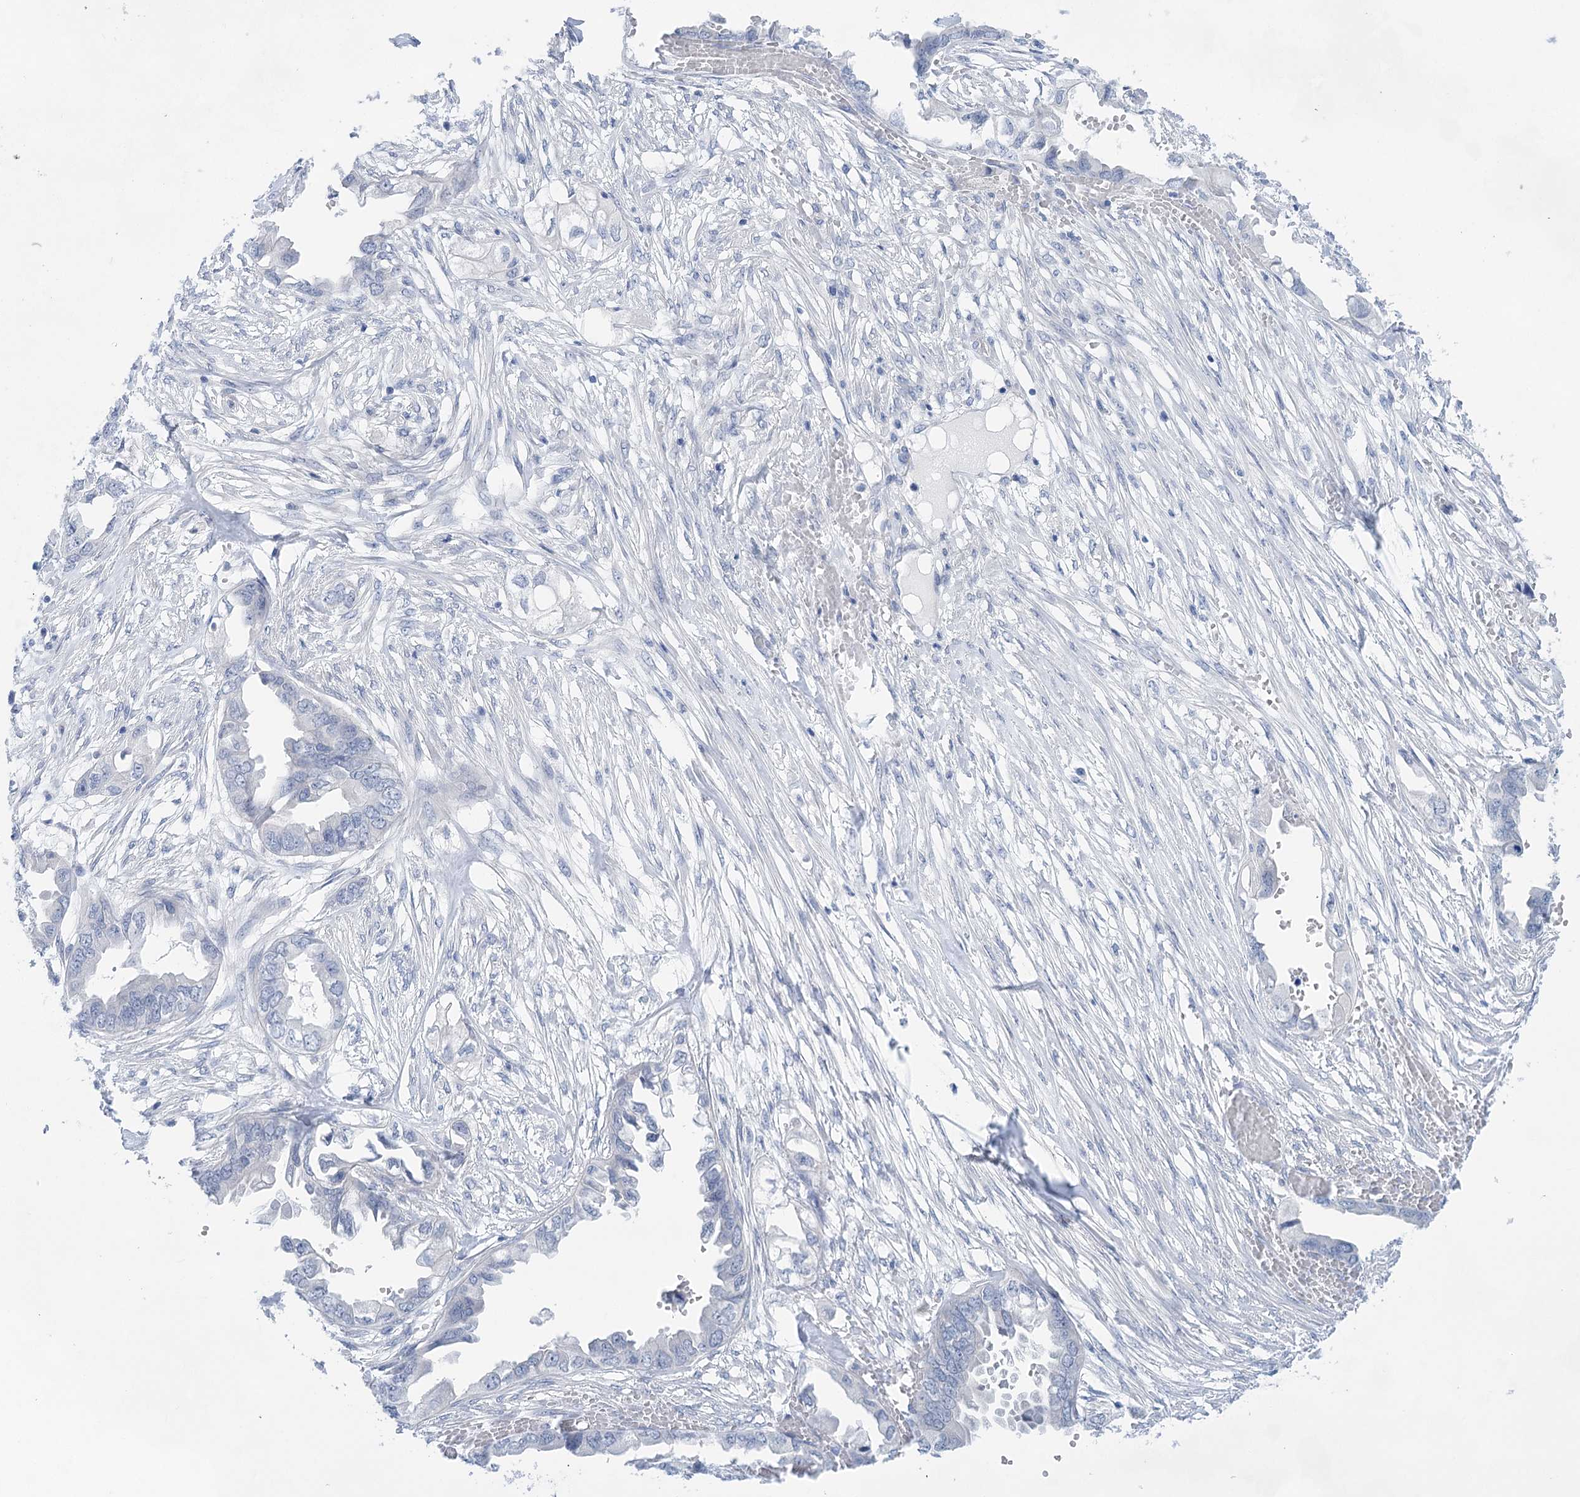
{"staining": {"intensity": "negative", "quantity": "none", "location": "none"}, "tissue": "endometrial cancer", "cell_type": "Tumor cells", "image_type": "cancer", "snomed": [{"axis": "morphology", "description": "Adenocarcinoma, NOS"}, {"axis": "morphology", "description": "Adenocarcinoma, metastatic, NOS"}, {"axis": "topography", "description": "Adipose tissue"}, {"axis": "topography", "description": "Endometrium"}], "caption": "Immunohistochemical staining of endometrial cancer displays no significant positivity in tumor cells. The staining was performed using DAB (3,3'-diaminobenzidine) to visualize the protein expression in brown, while the nuclei were stained in blue with hematoxylin (Magnification: 20x).", "gene": "LALBA", "patient": {"sex": "female", "age": 67}}